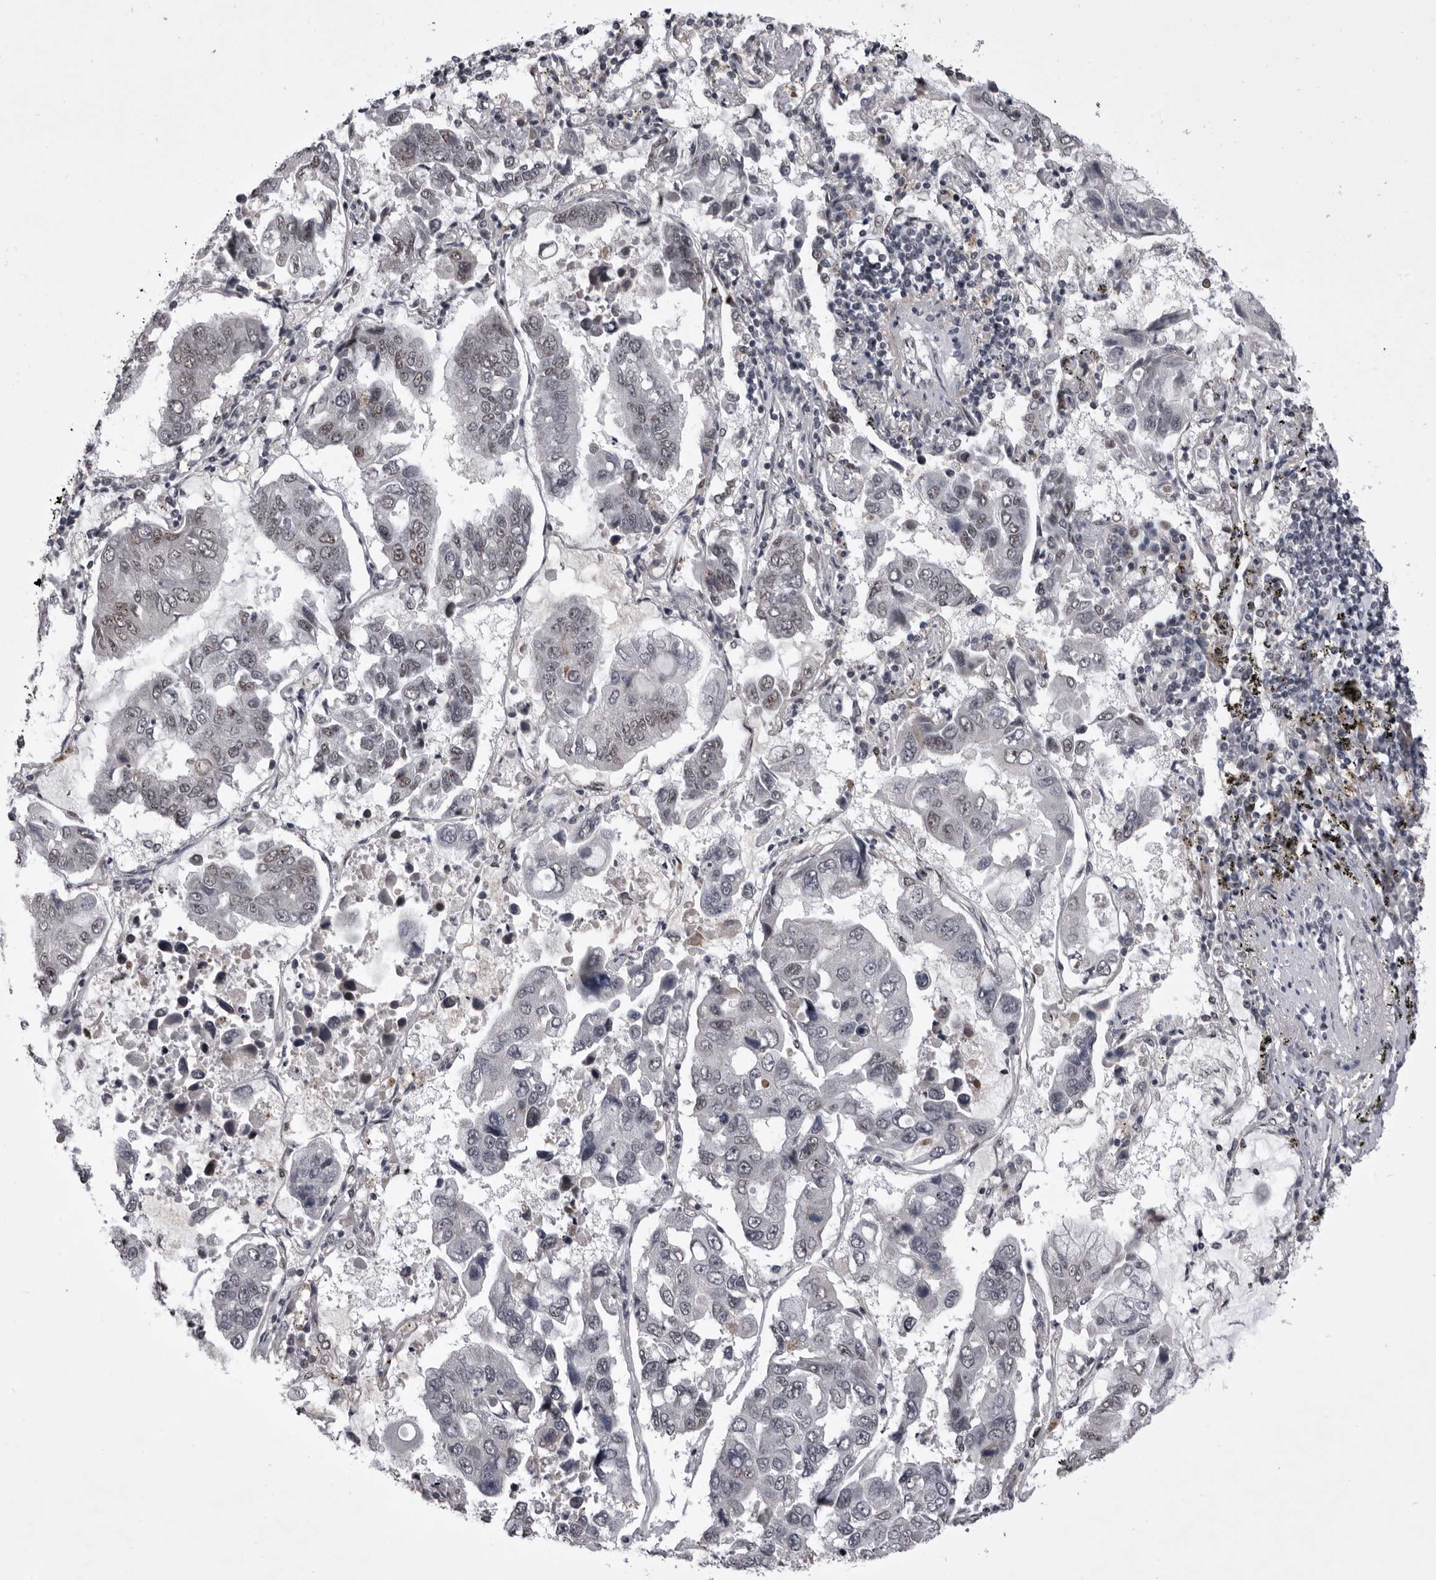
{"staining": {"intensity": "negative", "quantity": "none", "location": "none"}, "tissue": "lung cancer", "cell_type": "Tumor cells", "image_type": "cancer", "snomed": [{"axis": "morphology", "description": "Adenocarcinoma, NOS"}, {"axis": "topography", "description": "Lung"}], "caption": "Adenocarcinoma (lung) stained for a protein using IHC exhibits no positivity tumor cells.", "gene": "PRPF3", "patient": {"sex": "male", "age": 64}}